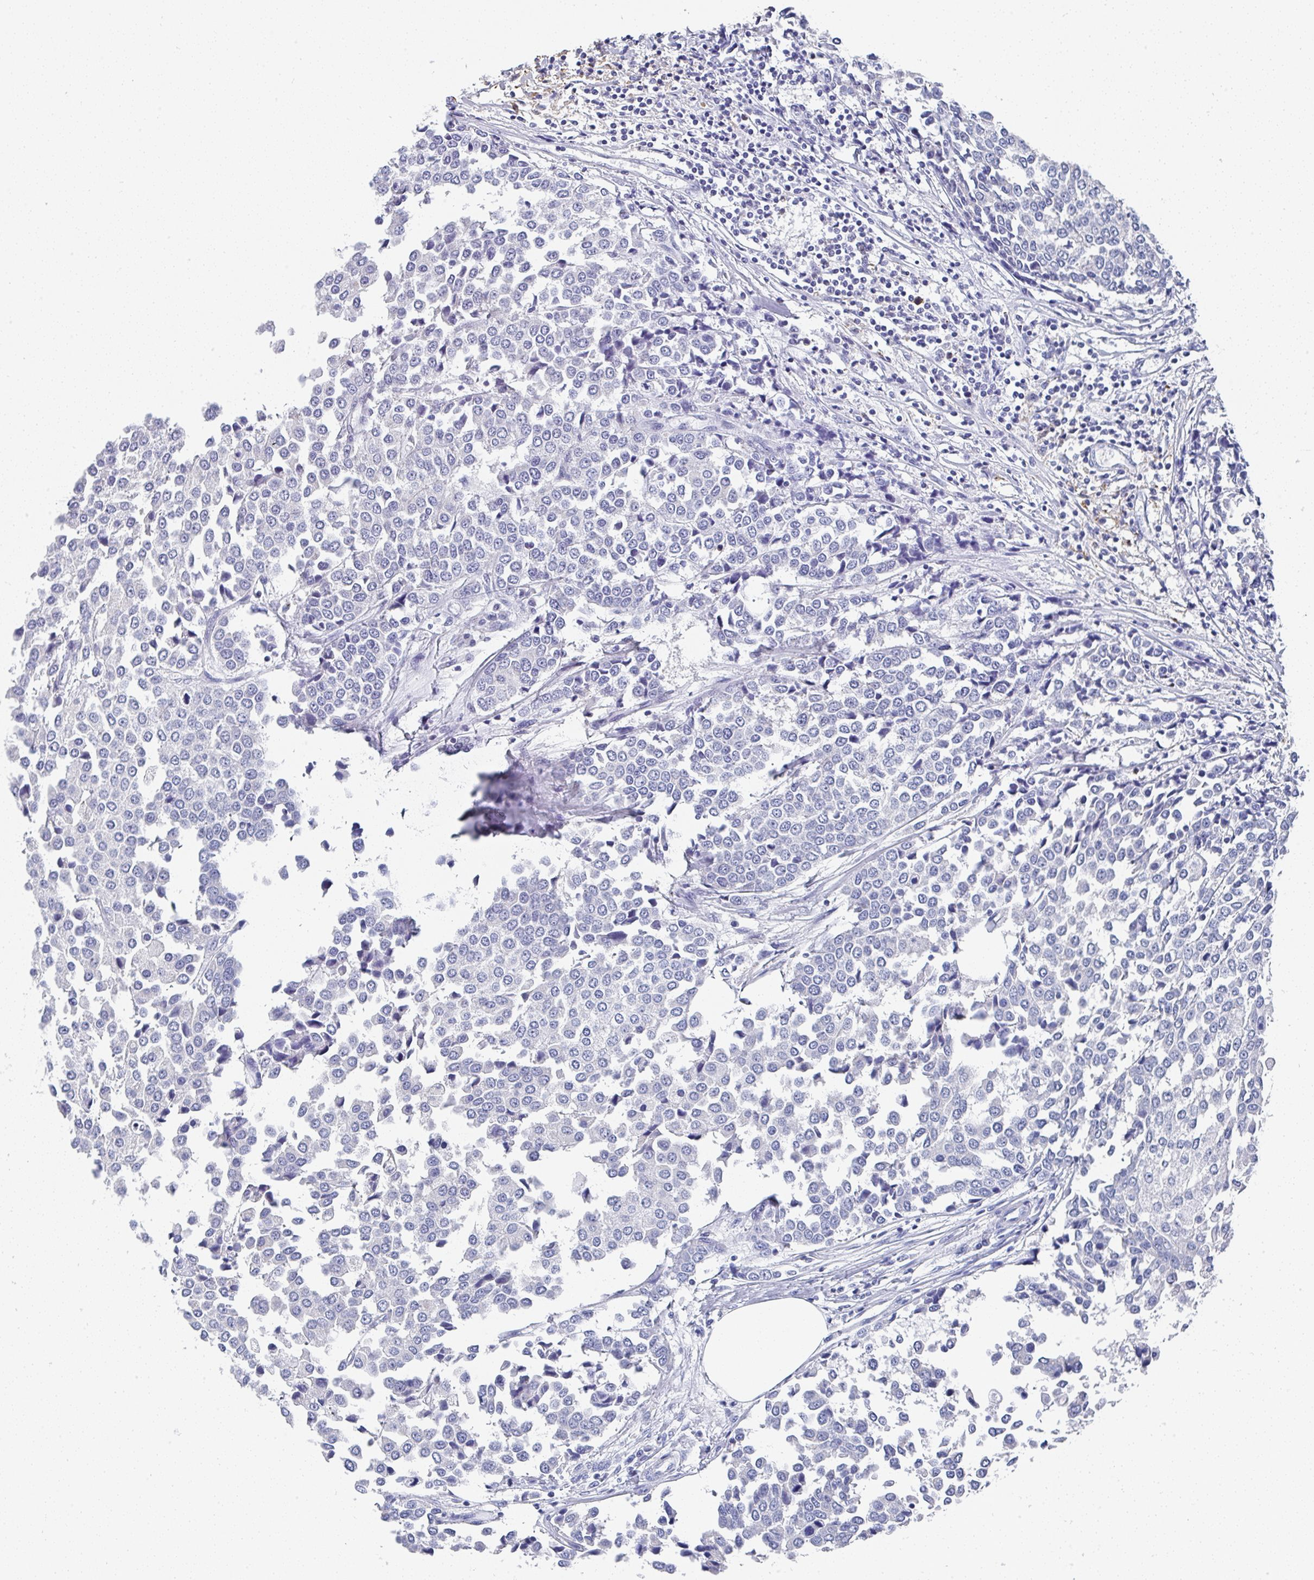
{"staining": {"intensity": "negative", "quantity": "none", "location": "none"}, "tissue": "breast cancer", "cell_type": "Tumor cells", "image_type": "cancer", "snomed": [{"axis": "morphology", "description": "Duct carcinoma"}, {"axis": "topography", "description": "Breast"}], "caption": "Tumor cells are negative for protein expression in human invasive ductal carcinoma (breast).", "gene": "TNFRSF8", "patient": {"sex": "female", "age": 80}}